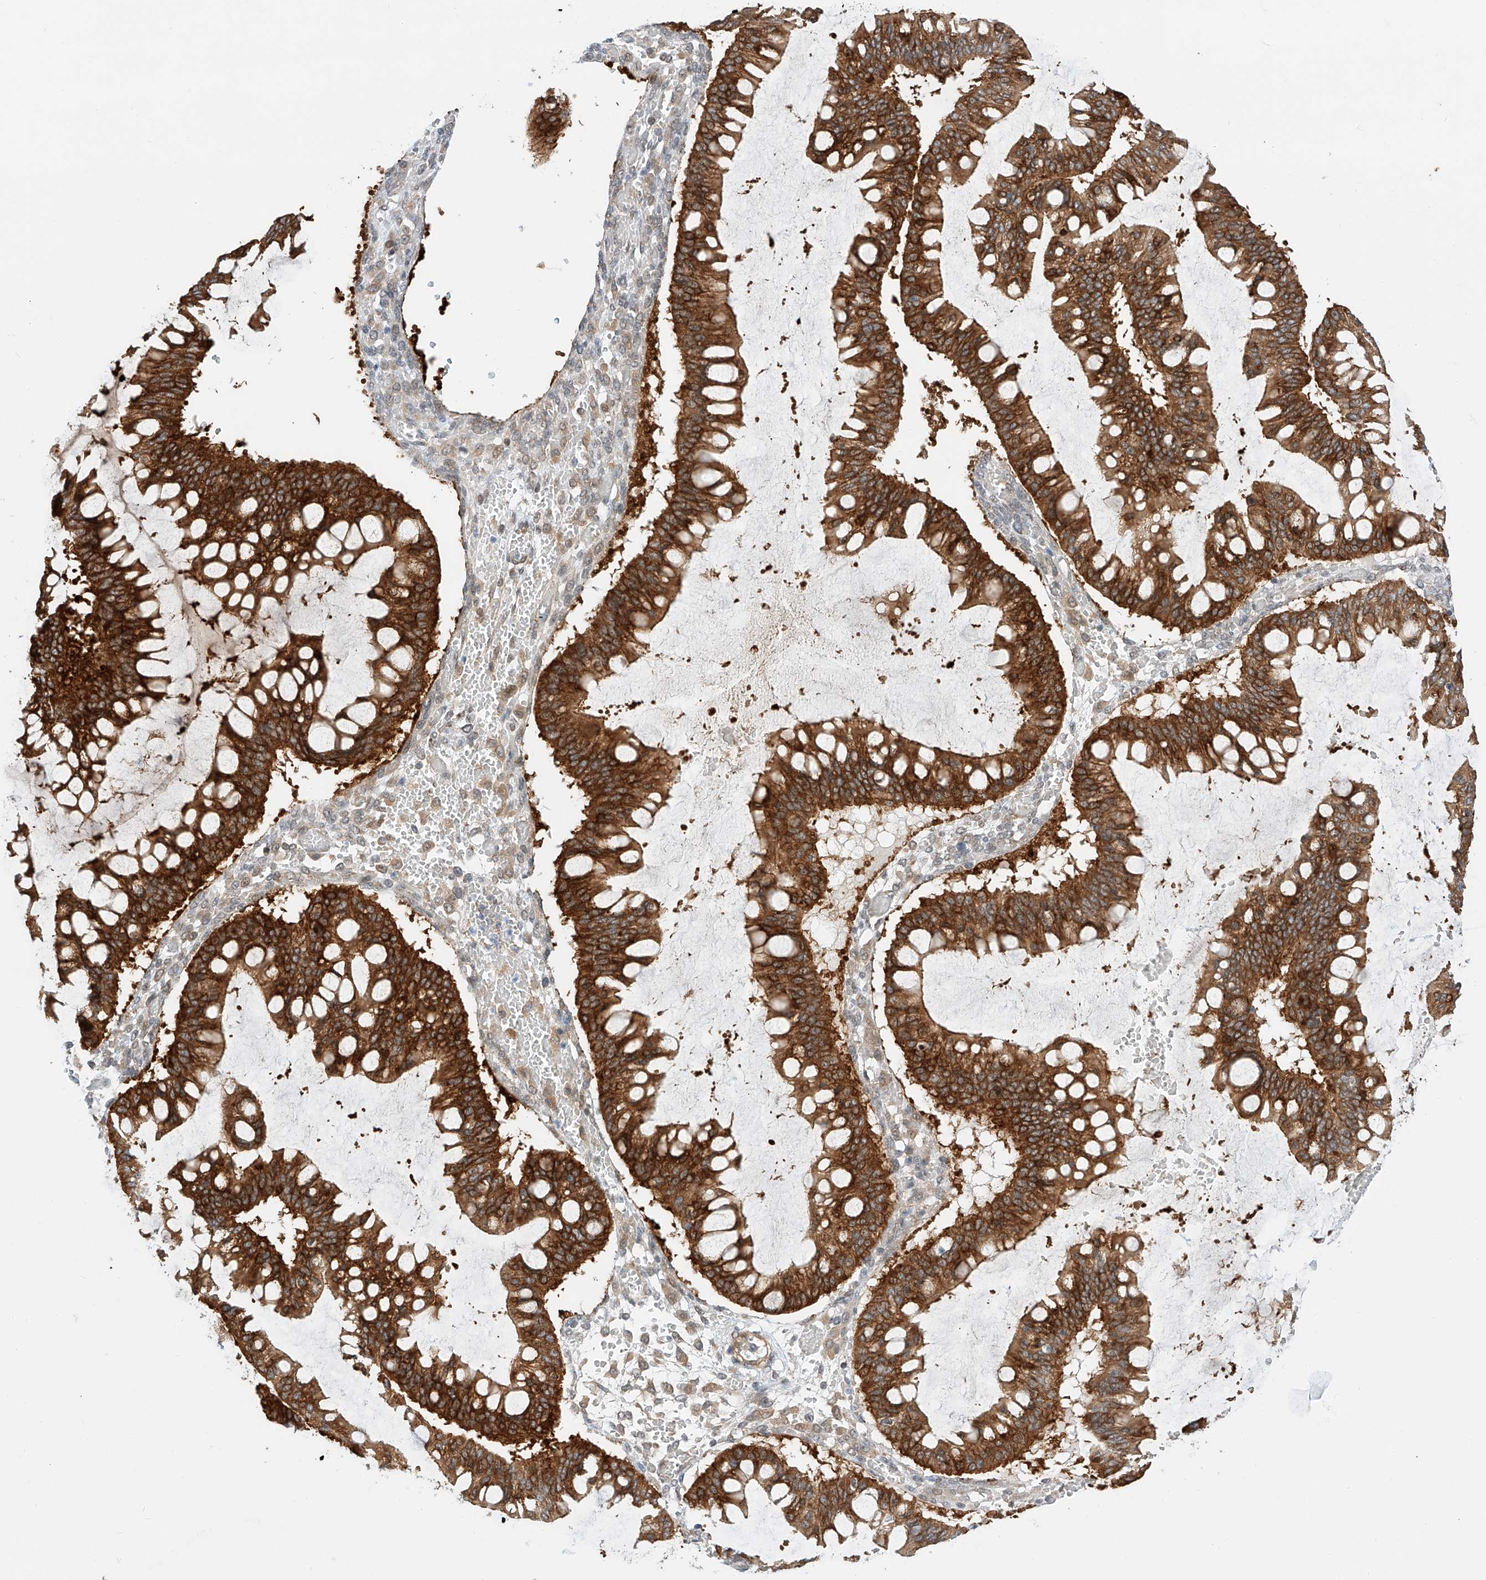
{"staining": {"intensity": "strong", "quantity": ">75%", "location": "cytoplasmic/membranous"}, "tissue": "ovarian cancer", "cell_type": "Tumor cells", "image_type": "cancer", "snomed": [{"axis": "morphology", "description": "Cystadenocarcinoma, mucinous, NOS"}, {"axis": "topography", "description": "Ovary"}], "caption": "Immunohistochemical staining of human ovarian cancer (mucinous cystadenocarcinoma) exhibits high levels of strong cytoplasmic/membranous staining in about >75% of tumor cells.", "gene": "CARMIL1", "patient": {"sex": "female", "age": 73}}